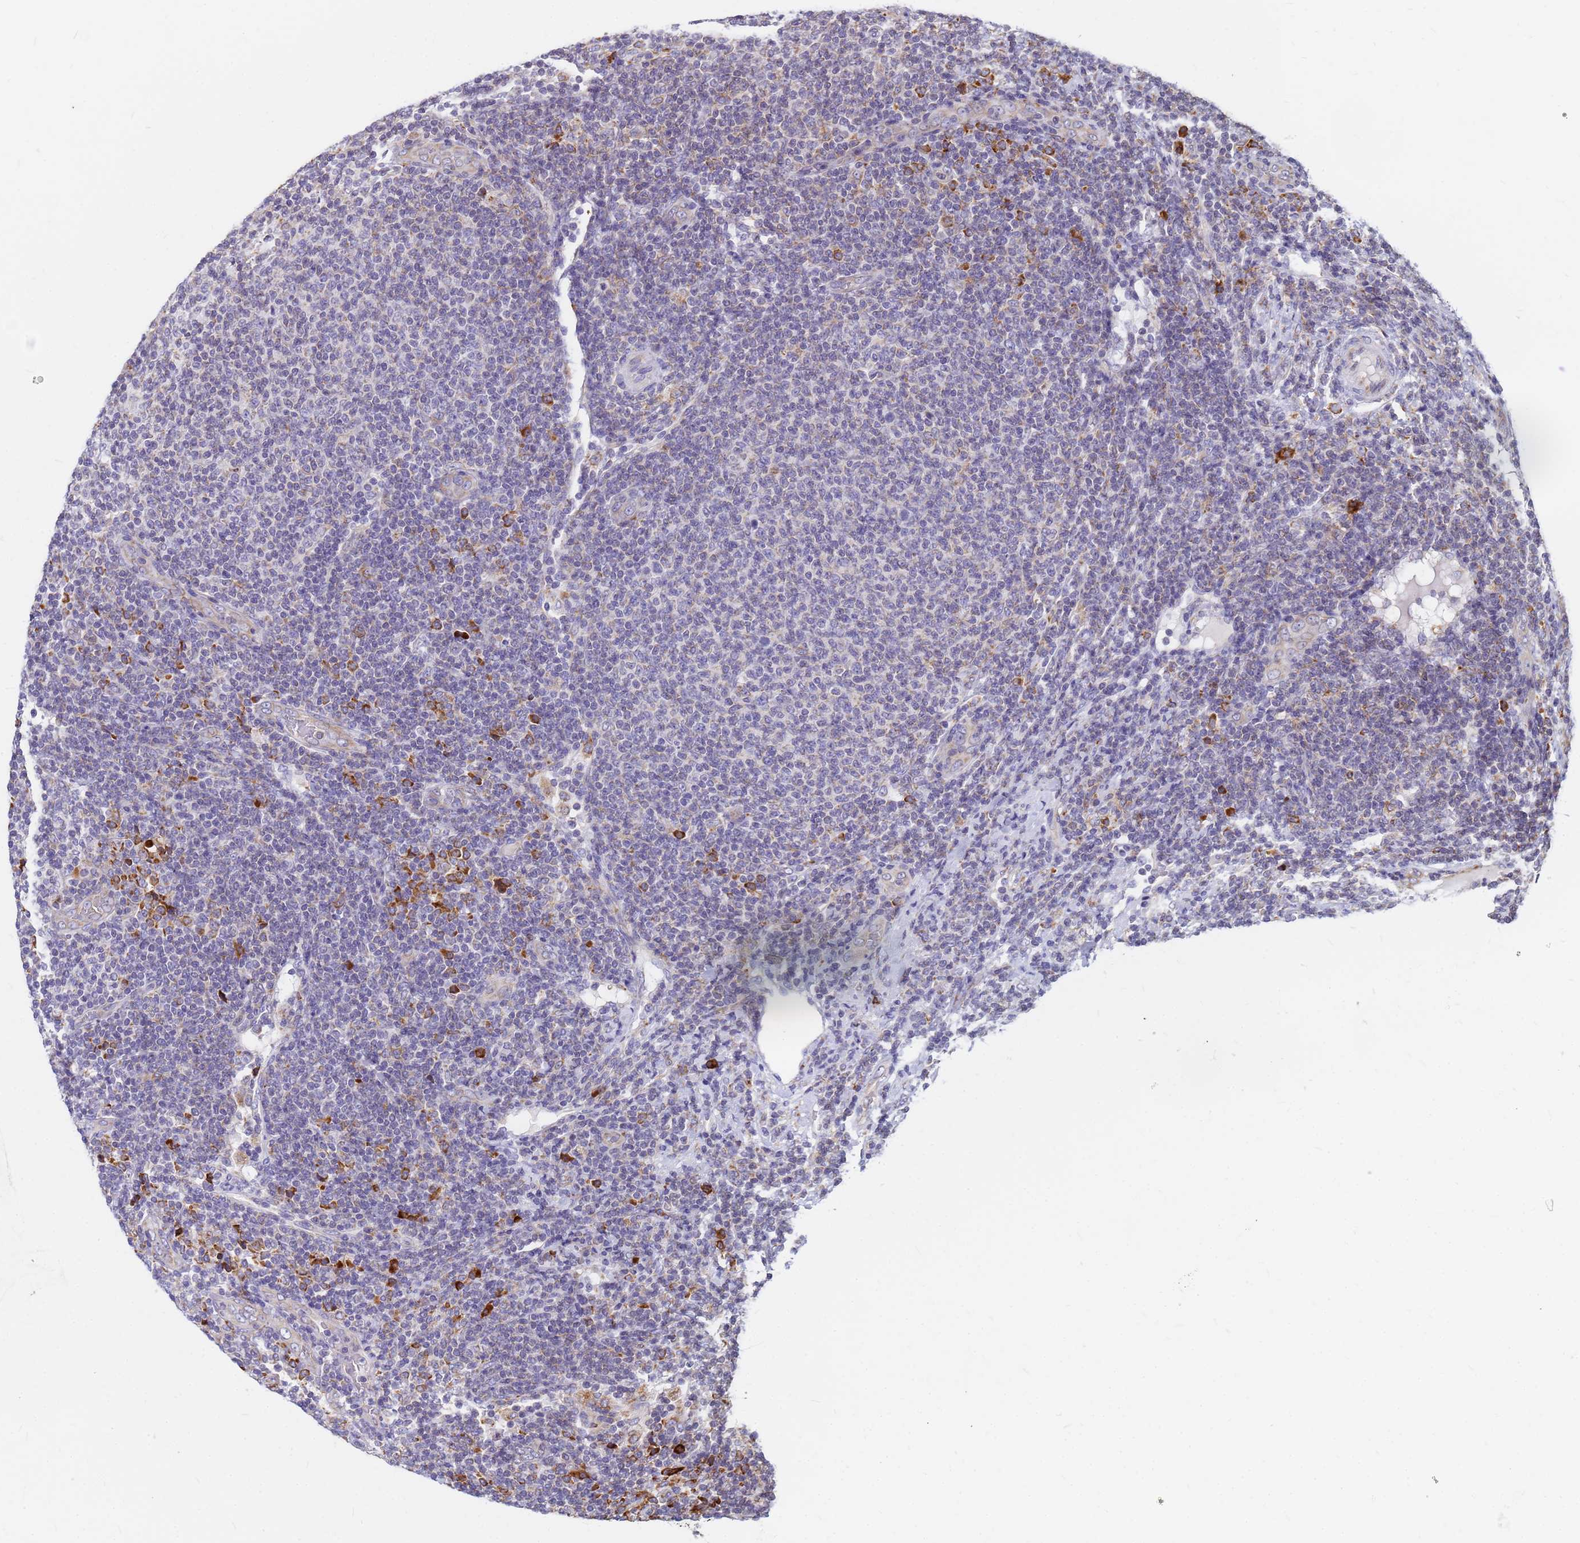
{"staining": {"intensity": "negative", "quantity": "none", "location": "none"}, "tissue": "lymphoma", "cell_type": "Tumor cells", "image_type": "cancer", "snomed": [{"axis": "morphology", "description": "Malignant lymphoma, non-Hodgkin's type, Low grade"}, {"axis": "topography", "description": "Lymph node"}], "caption": "This is a histopathology image of immunohistochemistry staining of lymphoma, which shows no positivity in tumor cells. Brightfield microscopy of immunohistochemistry (IHC) stained with DAB (brown) and hematoxylin (blue), captured at high magnification.", "gene": "SSR4", "patient": {"sex": "male", "age": 66}}